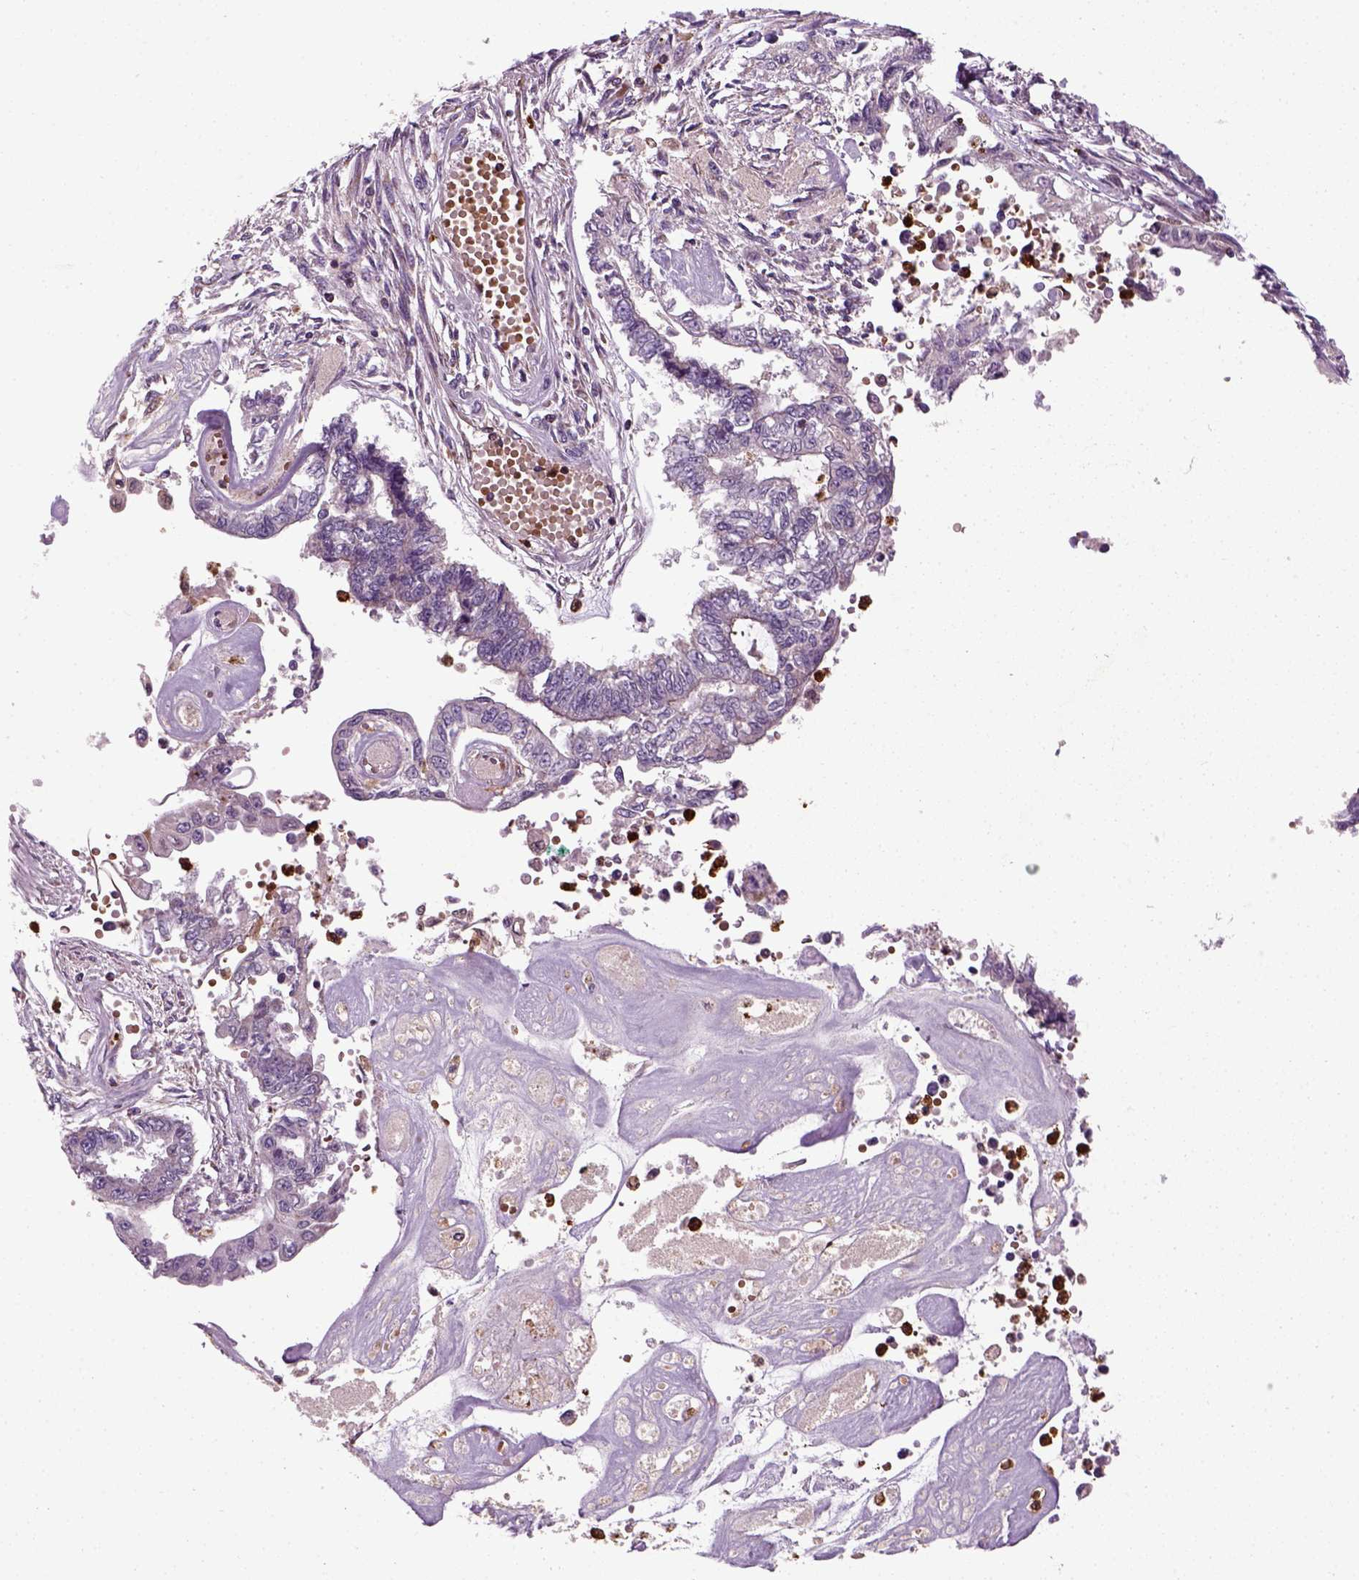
{"staining": {"intensity": "negative", "quantity": "none", "location": "none"}, "tissue": "endometrial cancer", "cell_type": "Tumor cells", "image_type": "cancer", "snomed": [{"axis": "morphology", "description": "Adenocarcinoma, NOS"}, {"axis": "topography", "description": "Uterus"}], "caption": "Immunohistochemistry photomicrograph of human endometrial cancer stained for a protein (brown), which exhibits no staining in tumor cells.", "gene": "NUDT16L1", "patient": {"sex": "female", "age": 59}}